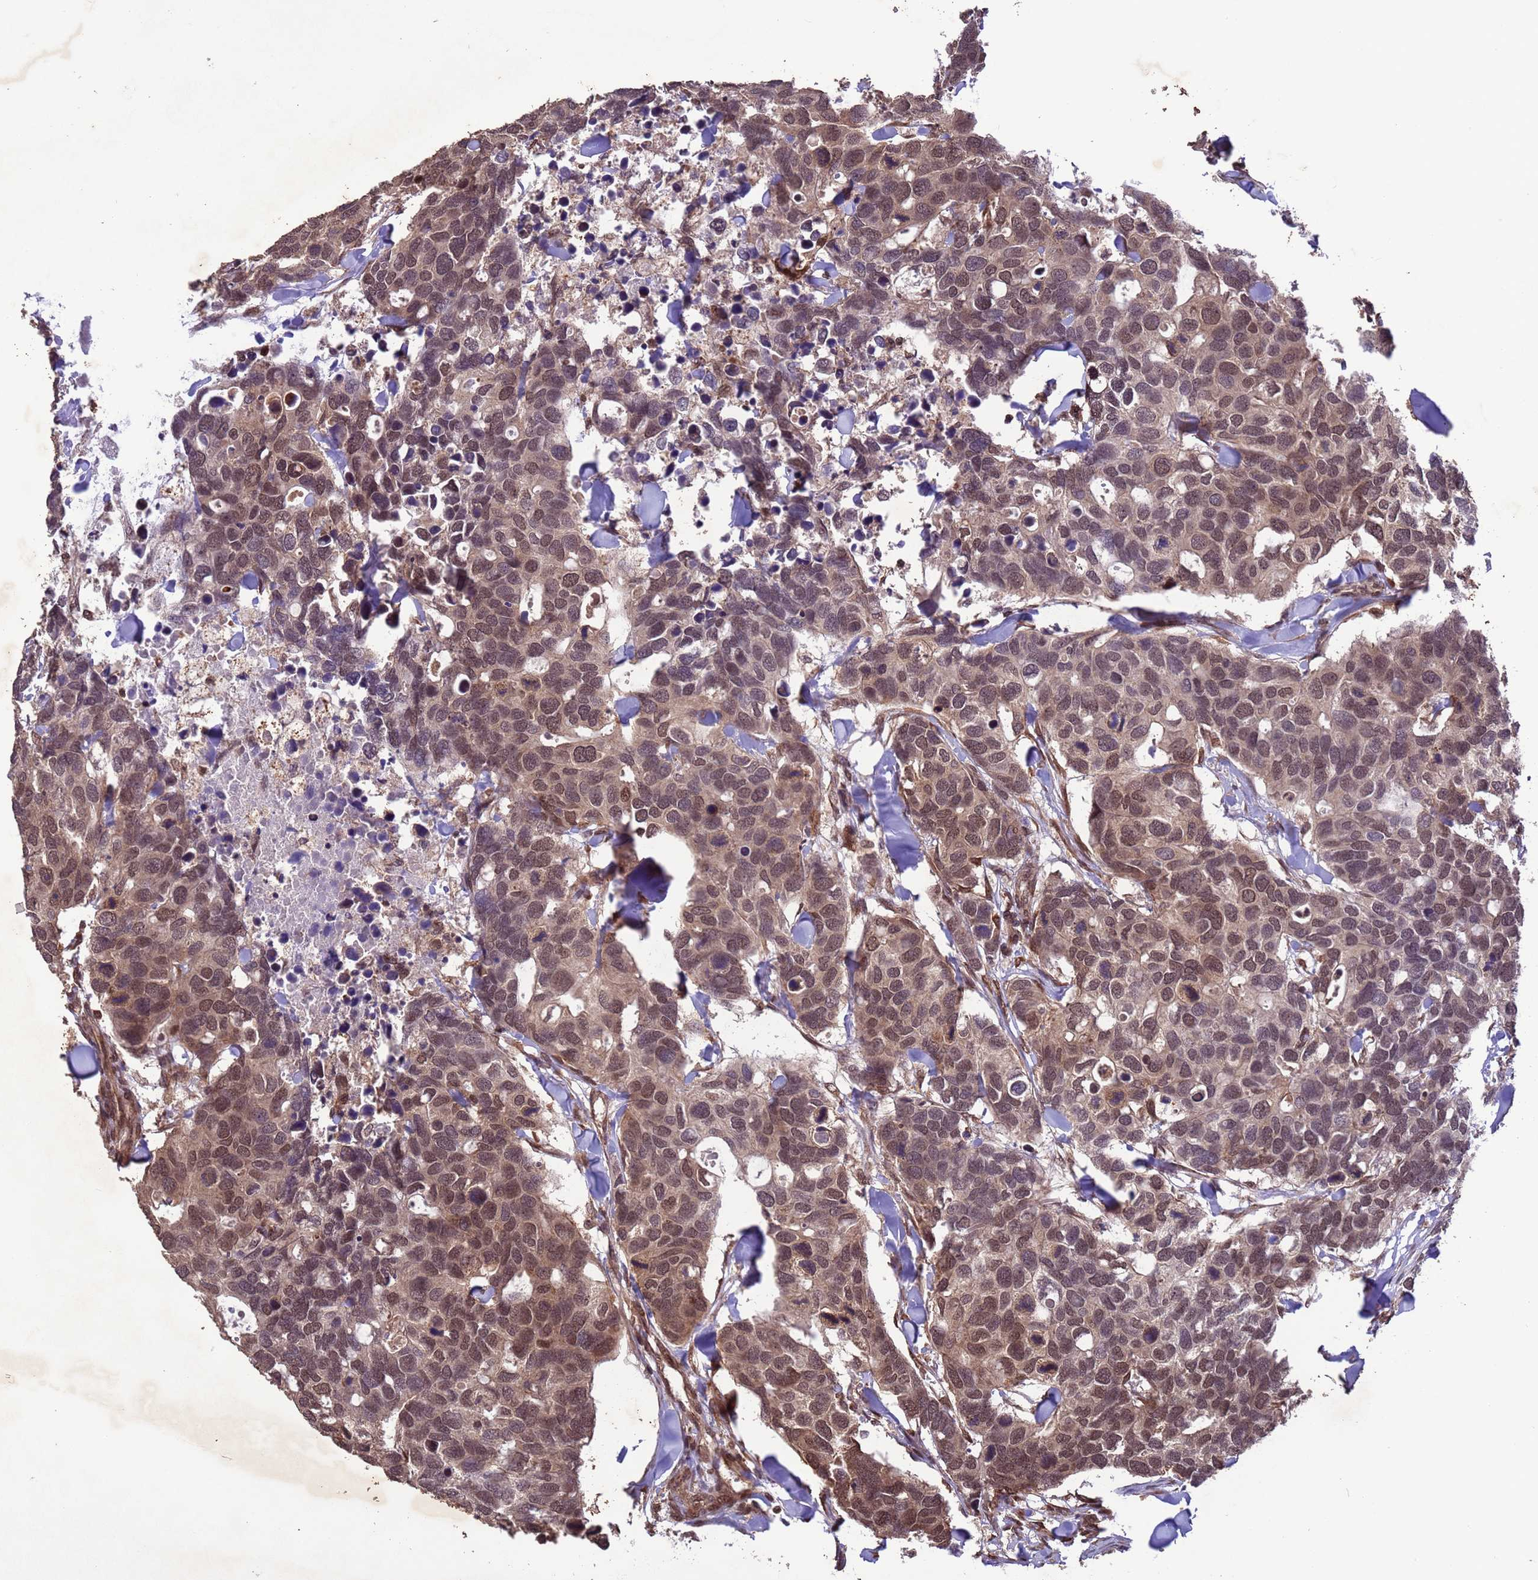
{"staining": {"intensity": "moderate", "quantity": ">75%", "location": "nuclear"}, "tissue": "breast cancer", "cell_type": "Tumor cells", "image_type": "cancer", "snomed": [{"axis": "morphology", "description": "Duct carcinoma"}, {"axis": "topography", "description": "Breast"}], "caption": "An image showing moderate nuclear expression in about >75% of tumor cells in breast cancer, as visualized by brown immunohistochemical staining.", "gene": "VSTM4", "patient": {"sex": "female", "age": 83}}